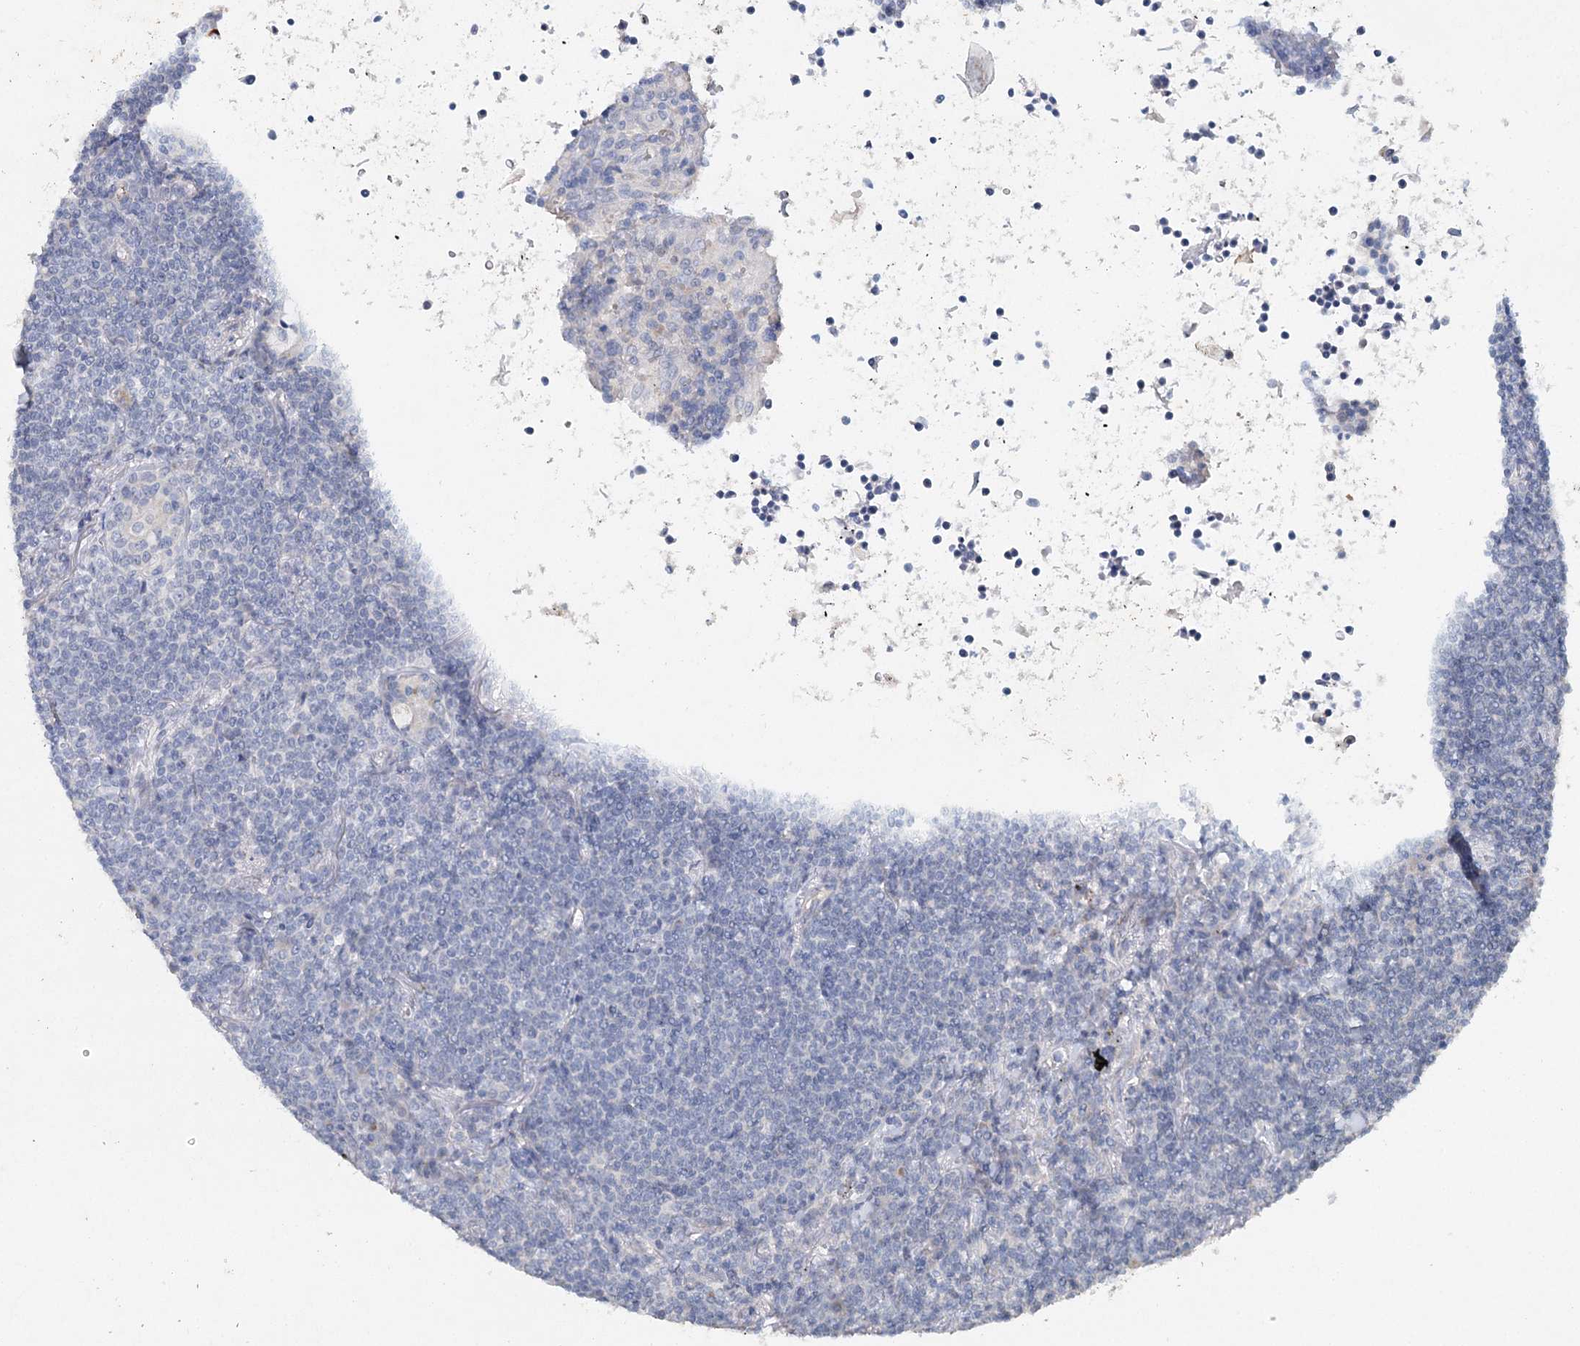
{"staining": {"intensity": "negative", "quantity": "none", "location": "none"}, "tissue": "lymphoma", "cell_type": "Tumor cells", "image_type": "cancer", "snomed": [{"axis": "morphology", "description": "Malignant lymphoma, non-Hodgkin's type, Low grade"}, {"axis": "topography", "description": "Lung"}], "caption": "A photomicrograph of human low-grade malignant lymphoma, non-Hodgkin's type is negative for staining in tumor cells.", "gene": "RFX6", "patient": {"sex": "female", "age": 71}}